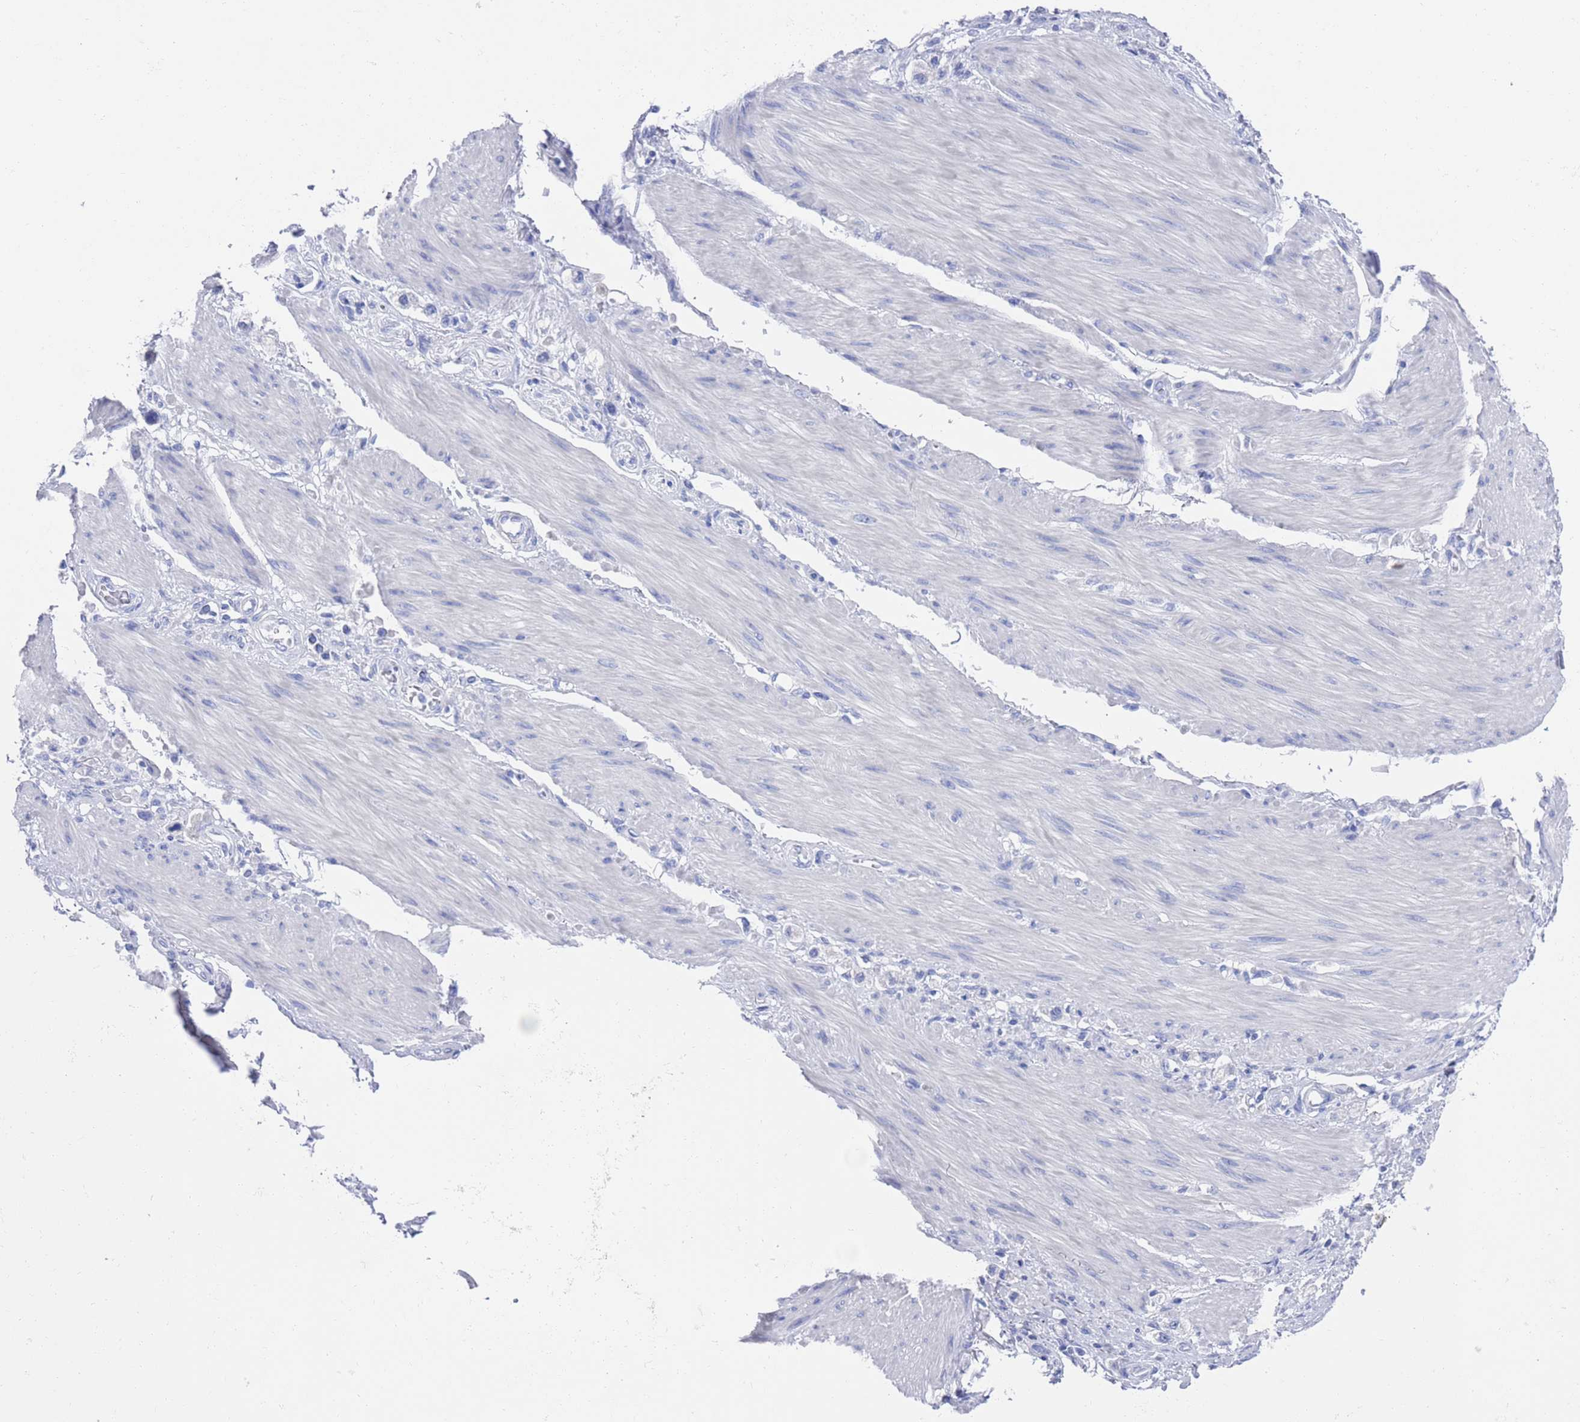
{"staining": {"intensity": "negative", "quantity": "none", "location": "none"}, "tissue": "stomach cancer", "cell_type": "Tumor cells", "image_type": "cancer", "snomed": [{"axis": "morphology", "description": "Adenocarcinoma, NOS"}, {"axis": "topography", "description": "Stomach"}], "caption": "A high-resolution histopathology image shows IHC staining of adenocarcinoma (stomach), which demonstrates no significant expression in tumor cells.", "gene": "MTMR2", "patient": {"sex": "female", "age": 65}}